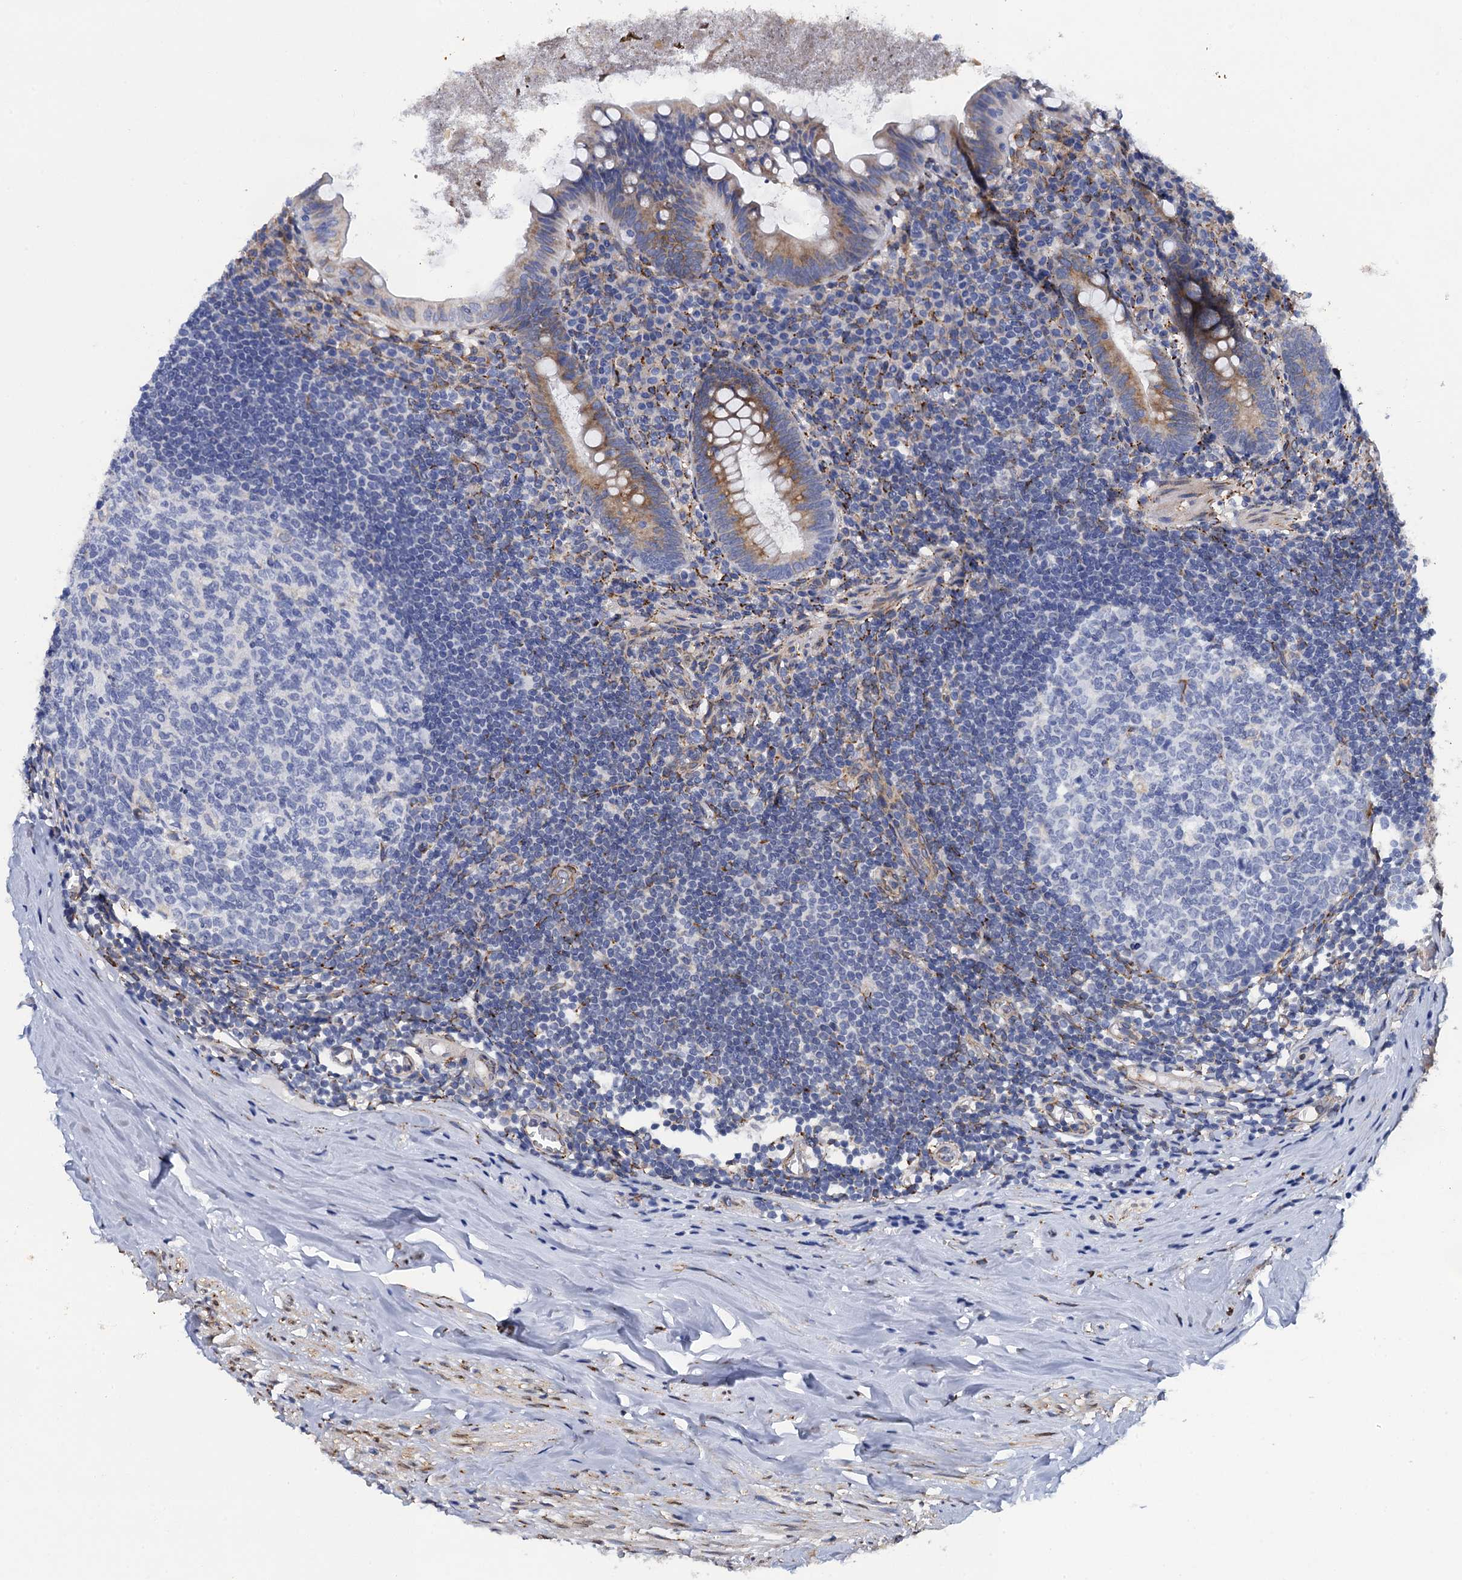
{"staining": {"intensity": "moderate", "quantity": "25%-75%", "location": "cytoplasmic/membranous"}, "tissue": "appendix", "cell_type": "Glandular cells", "image_type": "normal", "snomed": [{"axis": "morphology", "description": "Normal tissue, NOS"}, {"axis": "topography", "description": "Appendix"}], "caption": "This is a histology image of immunohistochemistry staining of normal appendix, which shows moderate expression in the cytoplasmic/membranous of glandular cells.", "gene": "POGLUT3", "patient": {"sex": "female", "age": 51}}